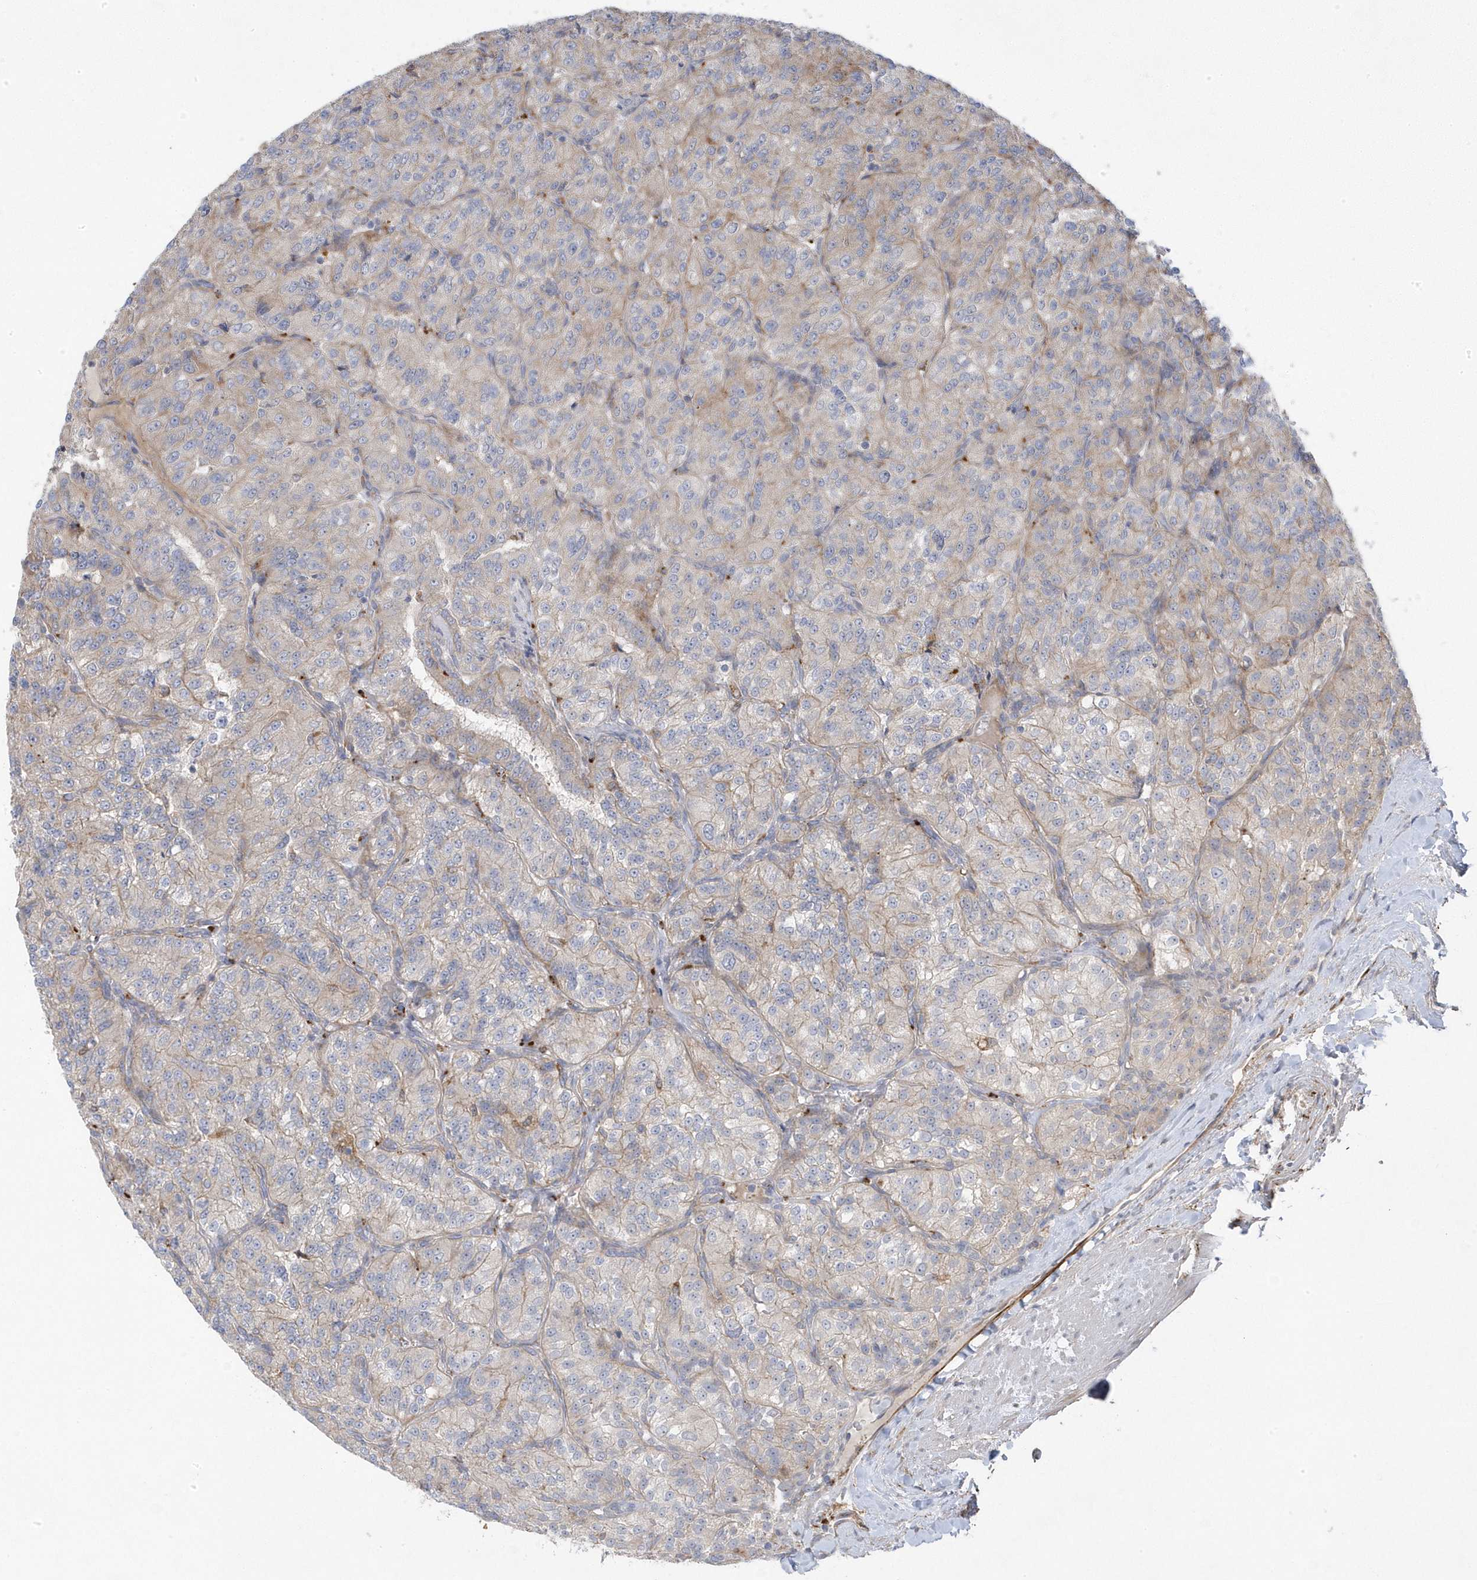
{"staining": {"intensity": "weak", "quantity": "<25%", "location": "cytoplasmic/membranous"}, "tissue": "renal cancer", "cell_type": "Tumor cells", "image_type": "cancer", "snomed": [{"axis": "morphology", "description": "Adenocarcinoma, NOS"}, {"axis": "topography", "description": "Kidney"}], "caption": "The photomicrograph exhibits no significant staining in tumor cells of renal cancer.", "gene": "ANAPC1", "patient": {"sex": "female", "age": 63}}